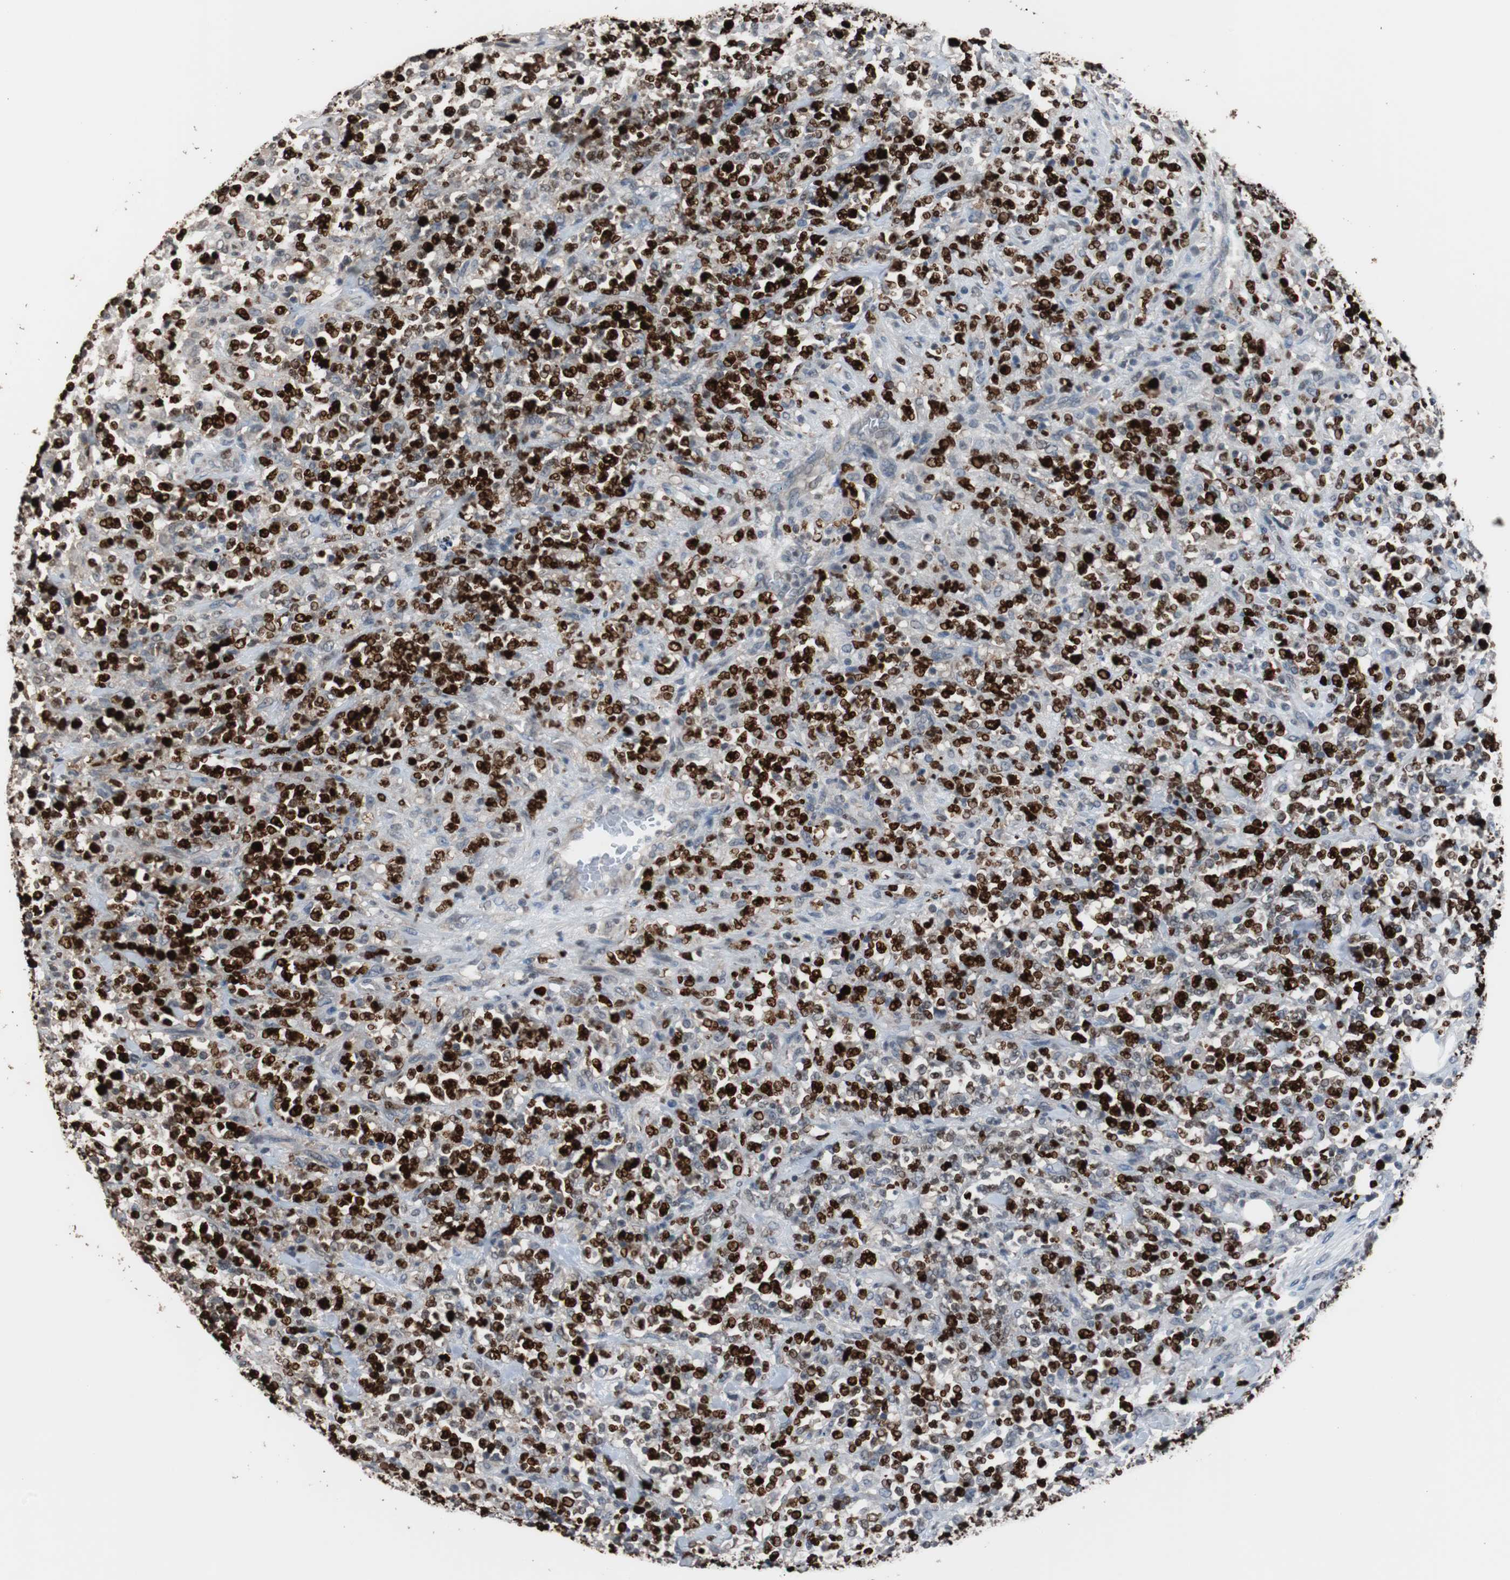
{"staining": {"intensity": "strong", "quantity": ">75%", "location": "nuclear"}, "tissue": "lymphoma", "cell_type": "Tumor cells", "image_type": "cancer", "snomed": [{"axis": "morphology", "description": "Malignant lymphoma, non-Hodgkin's type, High grade"}, {"axis": "topography", "description": "Soft tissue"}], "caption": "Protein analysis of lymphoma tissue demonstrates strong nuclear staining in about >75% of tumor cells. (brown staining indicates protein expression, while blue staining denotes nuclei).", "gene": "TOP2A", "patient": {"sex": "male", "age": 18}}